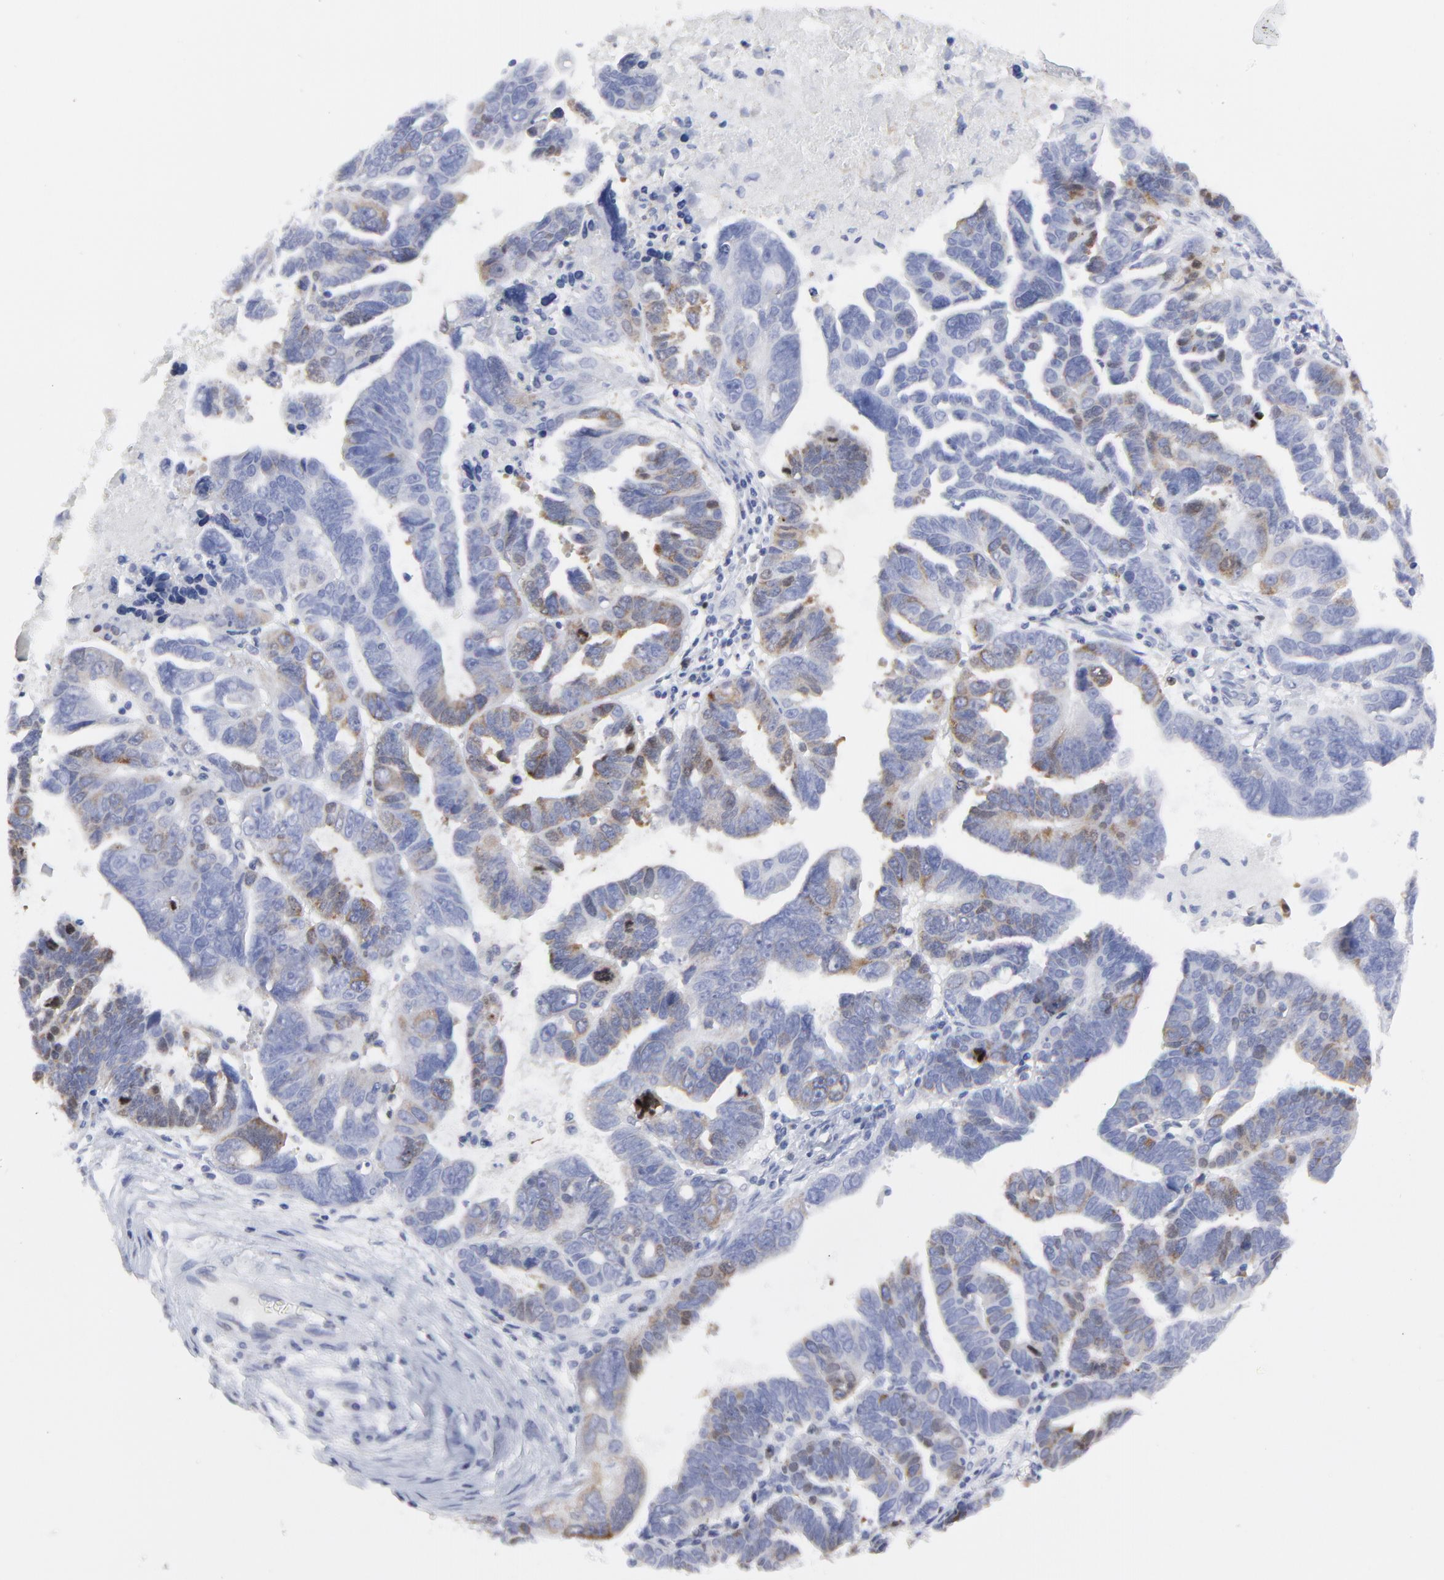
{"staining": {"intensity": "moderate", "quantity": "25%-75%", "location": "cytoplasmic/membranous"}, "tissue": "ovarian cancer", "cell_type": "Tumor cells", "image_type": "cancer", "snomed": [{"axis": "morphology", "description": "Carcinoma, endometroid"}, {"axis": "morphology", "description": "Cystadenocarcinoma, serous, NOS"}, {"axis": "topography", "description": "Ovary"}], "caption": "A histopathology image of human ovarian cancer (endometroid carcinoma) stained for a protein reveals moderate cytoplasmic/membranous brown staining in tumor cells.", "gene": "NCAPH", "patient": {"sex": "female", "age": 45}}